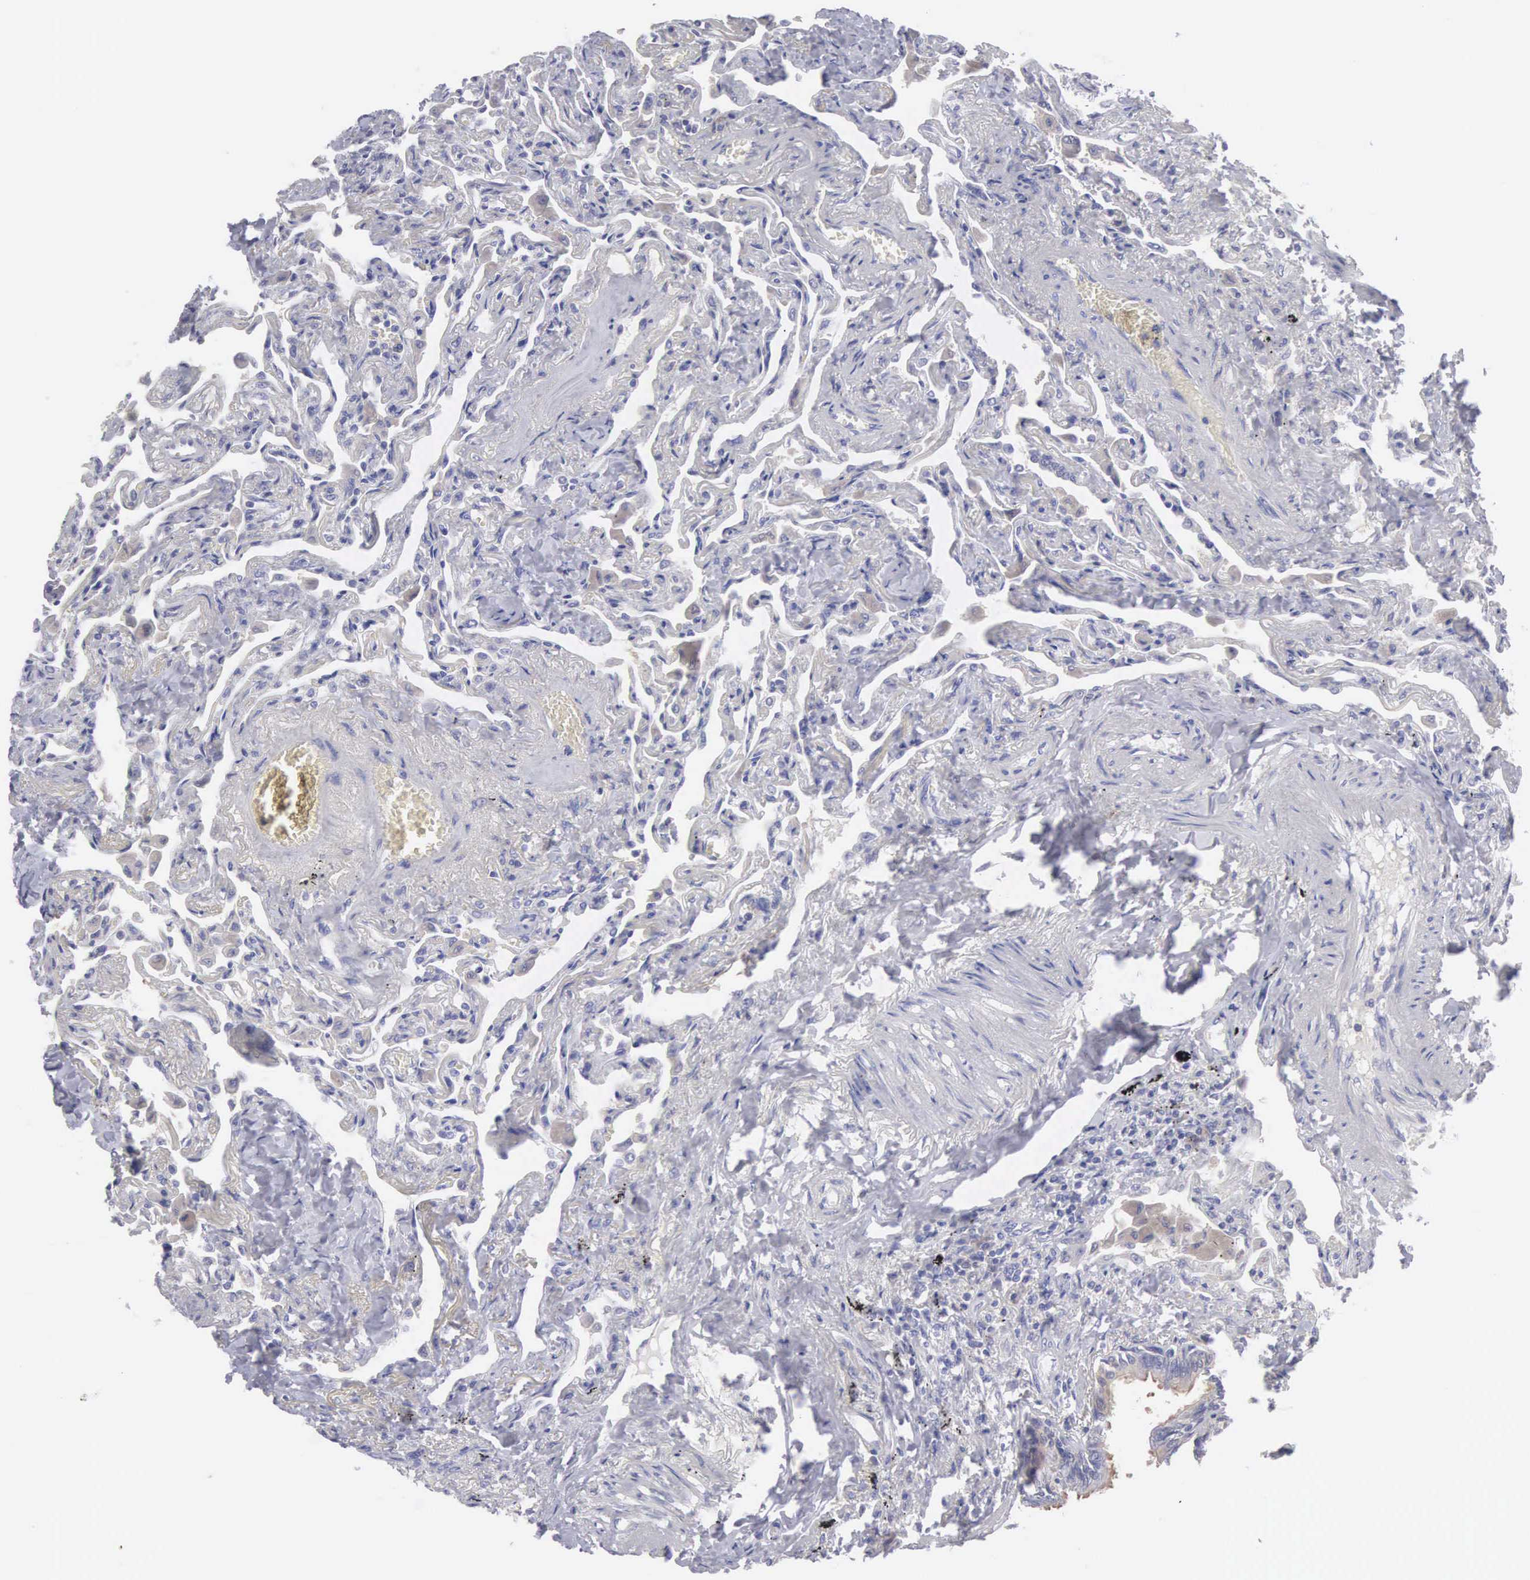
{"staining": {"intensity": "negative", "quantity": "none", "location": "none"}, "tissue": "lung", "cell_type": "Alveolar cells", "image_type": "normal", "snomed": [{"axis": "morphology", "description": "Normal tissue, NOS"}, {"axis": "topography", "description": "Lung"}], "caption": "Immunohistochemistry (IHC) image of normal lung stained for a protein (brown), which displays no expression in alveolar cells.", "gene": "SLITRK4", "patient": {"sex": "male", "age": 73}}